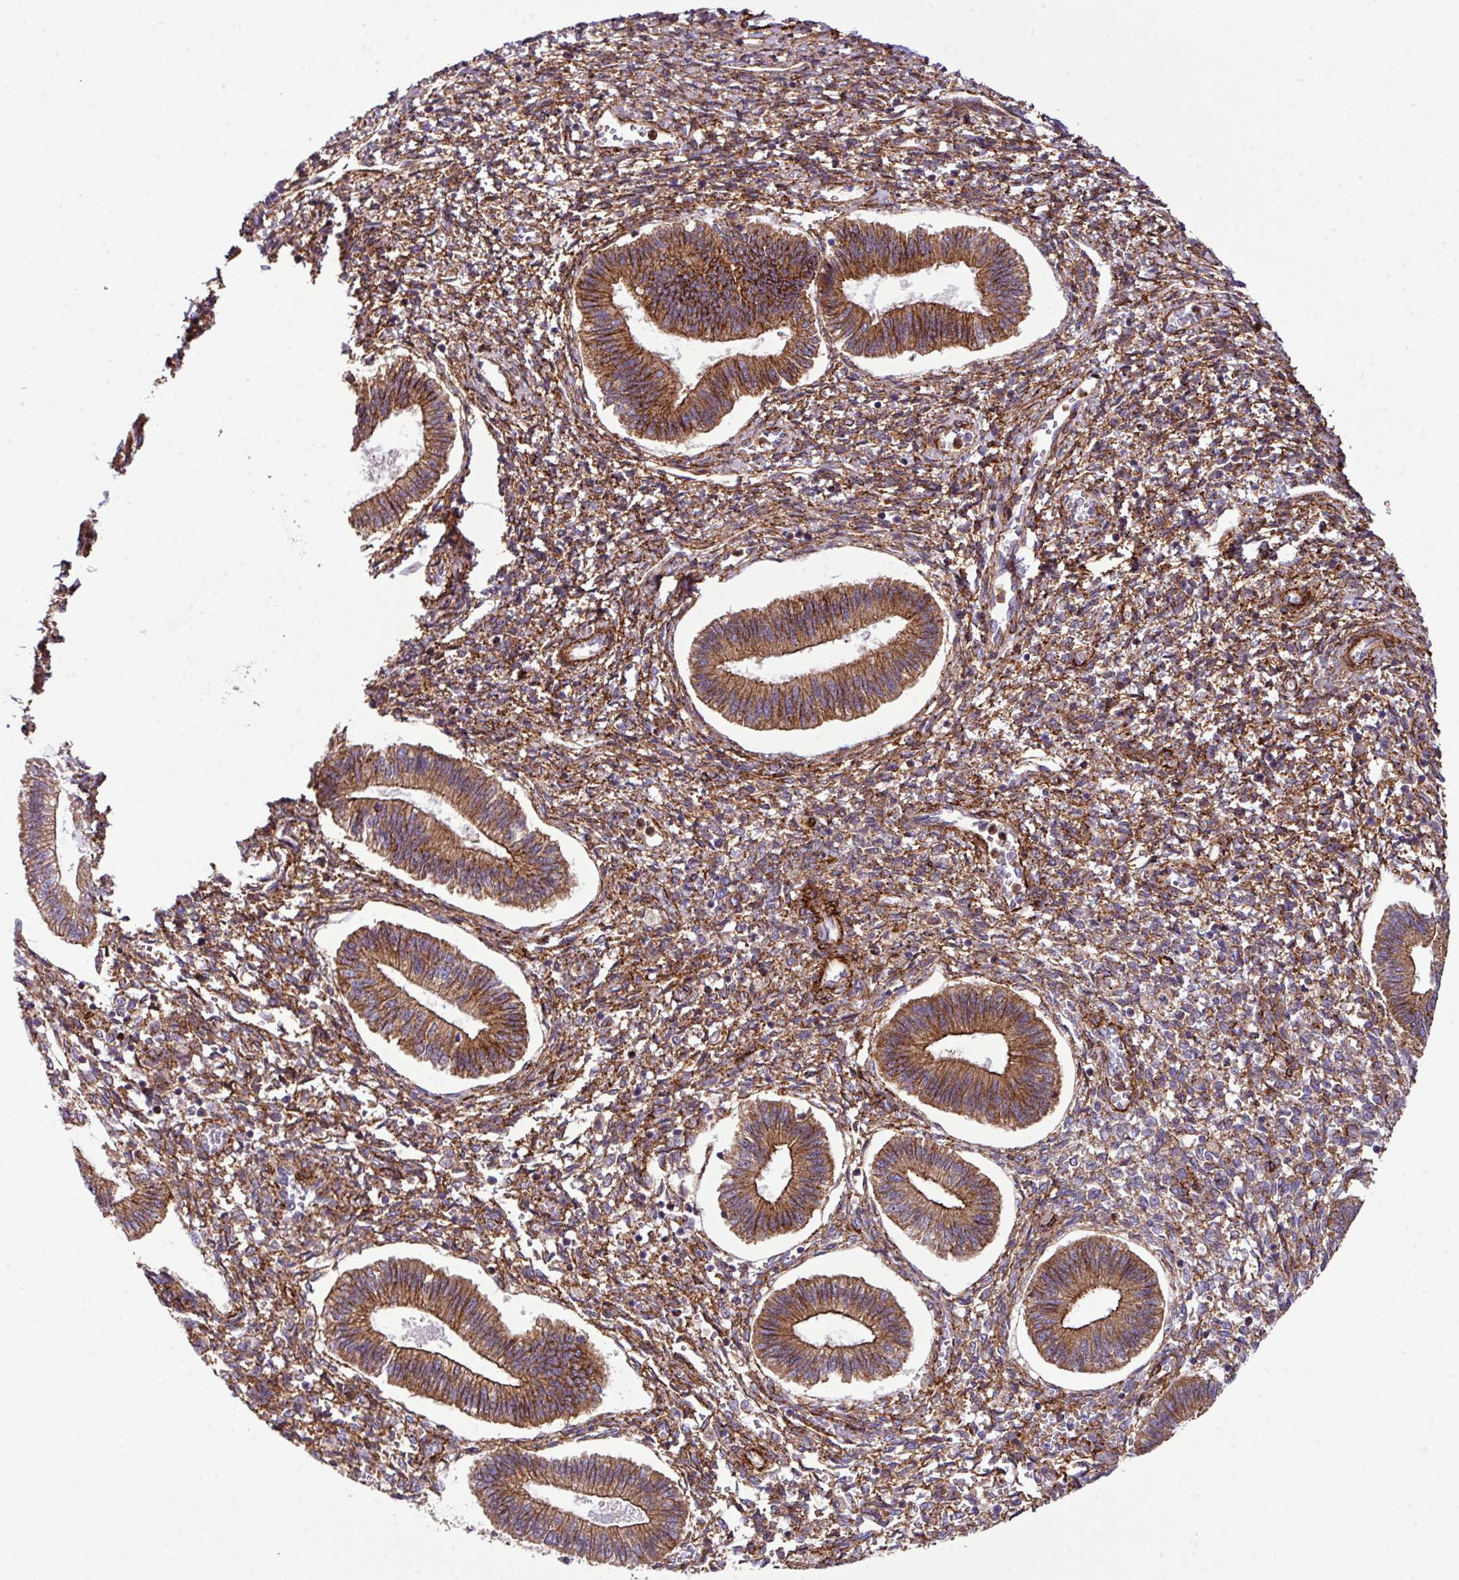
{"staining": {"intensity": "strong", "quantity": ">75%", "location": "cytoplasmic/membranous"}, "tissue": "endometrium", "cell_type": "Cells in endometrial stroma", "image_type": "normal", "snomed": [{"axis": "morphology", "description": "Normal tissue, NOS"}, {"axis": "topography", "description": "Endometrium"}], "caption": "Immunohistochemical staining of unremarkable endometrium reveals high levels of strong cytoplasmic/membranous staining in approximately >75% of cells in endometrial stroma.", "gene": "FAM47E", "patient": {"sex": "female", "age": 25}}